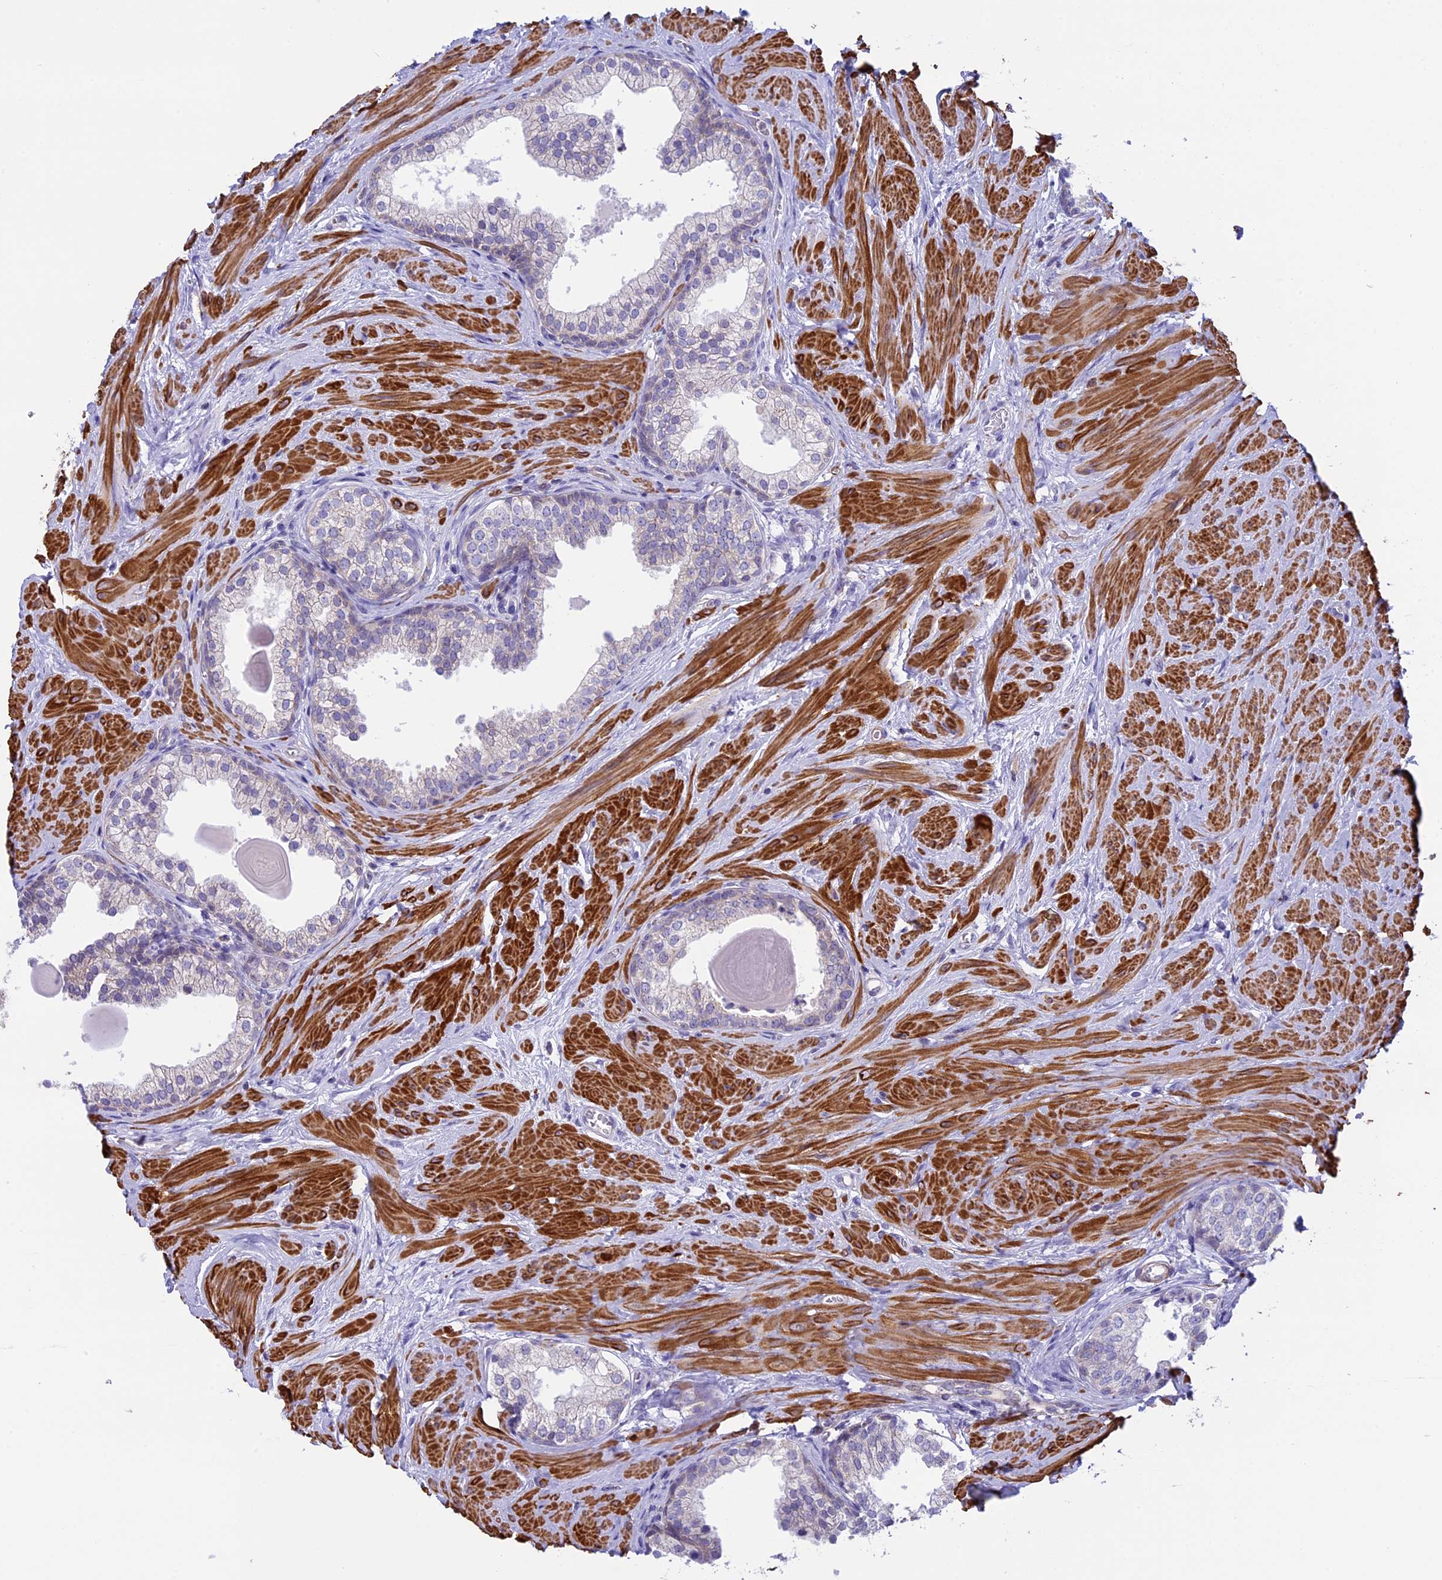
{"staining": {"intensity": "negative", "quantity": "none", "location": "none"}, "tissue": "prostate", "cell_type": "Glandular cells", "image_type": "normal", "snomed": [{"axis": "morphology", "description": "Normal tissue, NOS"}, {"axis": "topography", "description": "Prostate"}], "caption": "Immunohistochemical staining of benign prostate displays no significant staining in glandular cells.", "gene": "IGSF6", "patient": {"sex": "male", "age": 48}}